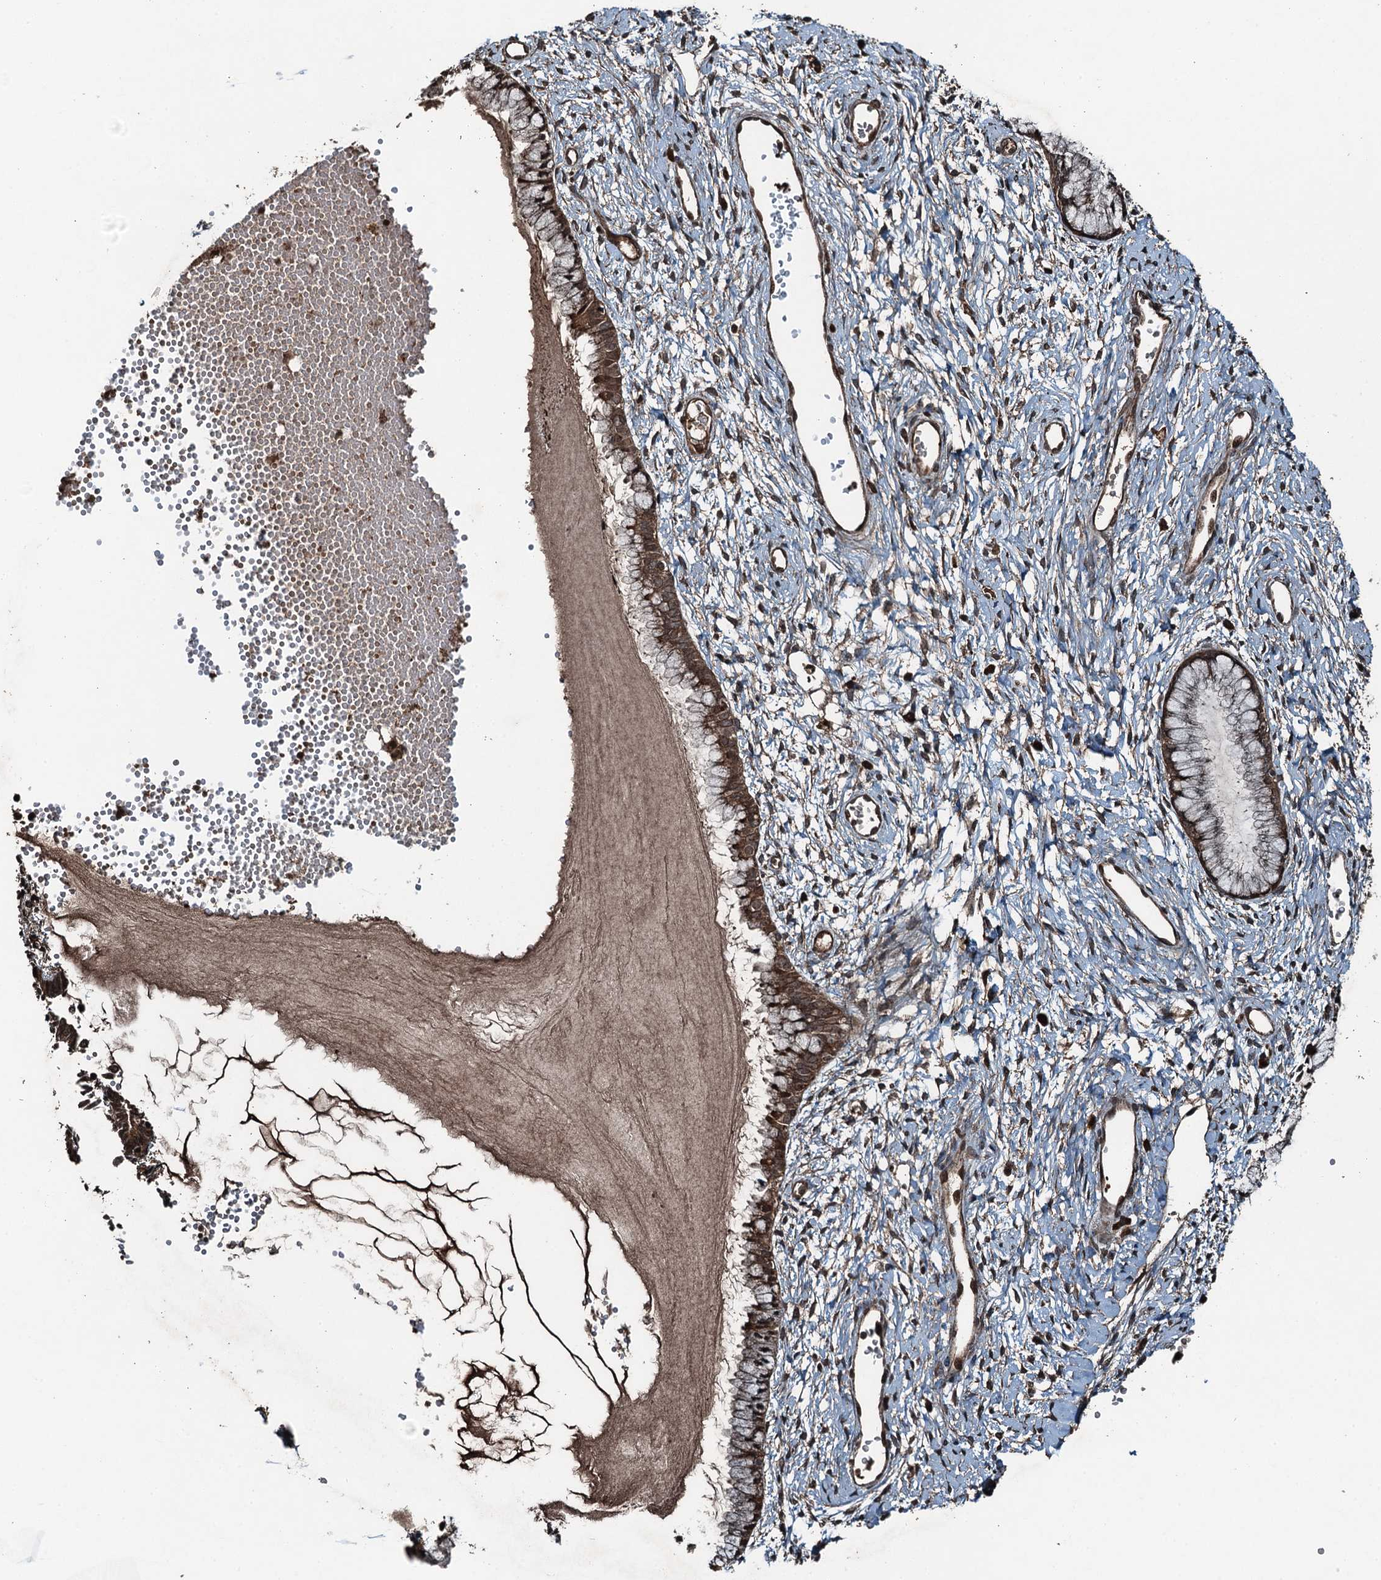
{"staining": {"intensity": "moderate", "quantity": ">75%", "location": "cytoplasmic/membranous"}, "tissue": "cervix", "cell_type": "Glandular cells", "image_type": "normal", "snomed": [{"axis": "morphology", "description": "Normal tissue, NOS"}, {"axis": "topography", "description": "Cervix"}], "caption": "Immunohistochemistry (DAB) staining of unremarkable cervix demonstrates moderate cytoplasmic/membranous protein positivity in approximately >75% of glandular cells. Nuclei are stained in blue.", "gene": "TCTN1", "patient": {"sex": "female", "age": 42}}